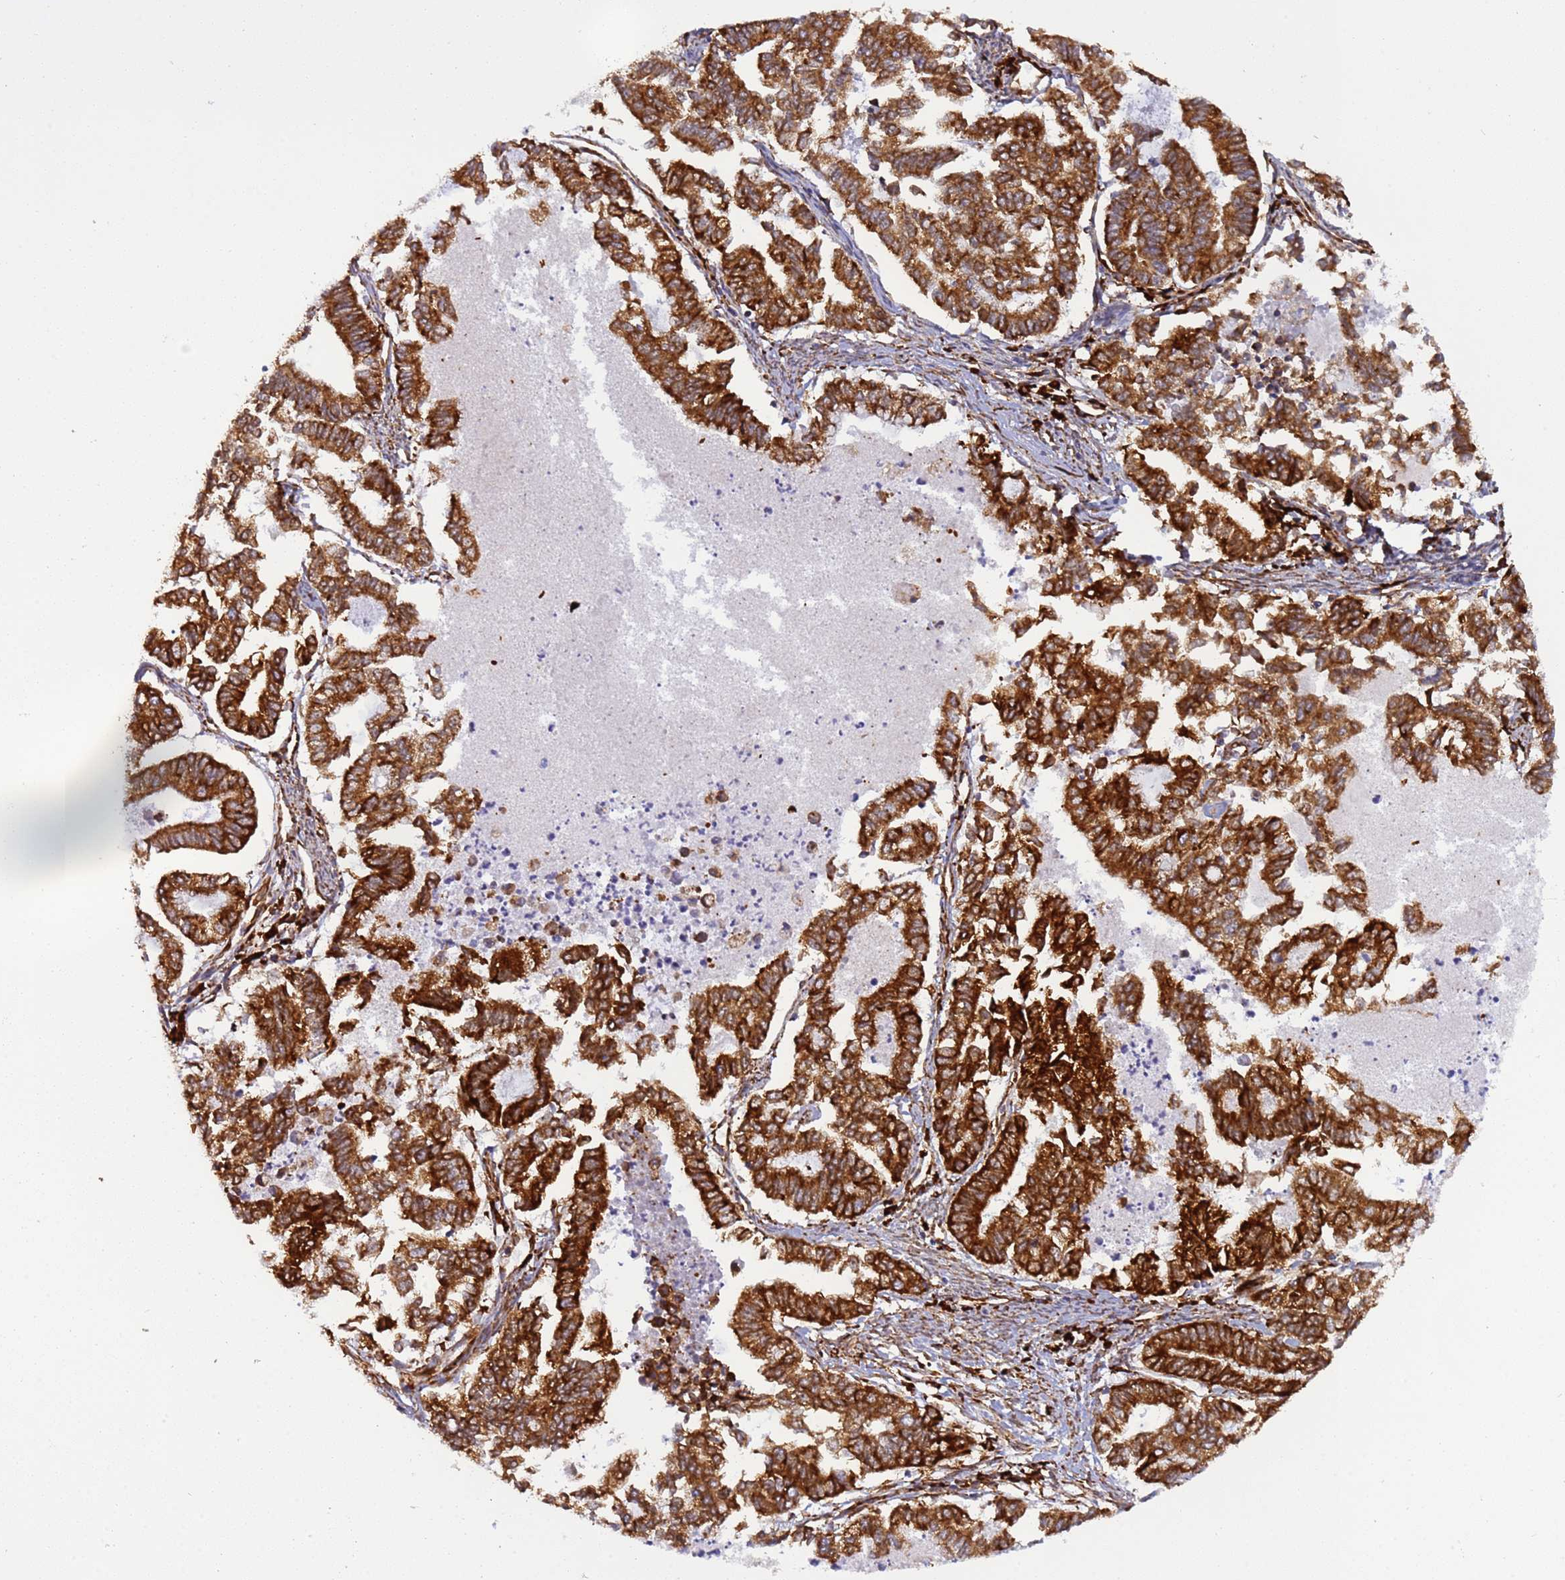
{"staining": {"intensity": "strong", "quantity": ">75%", "location": "cytoplasmic/membranous"}, "tissue": "endometrial cancer", "cell_type": "Tumor cells", "image_type": "cancer", "snomed": [{"axis": "morphology", "description": "Adenocarcinoma, NOS"}, {"axis": "topography", "description": "Endometrium"}], "caption": "Tumor cells demonstrate strong cytoplasmic/membranous expression in approximately >75% of cells in endometrial adenocarcinoma.", "gene": "RPL36", "patient": {"sex": "female", "age": 79}}